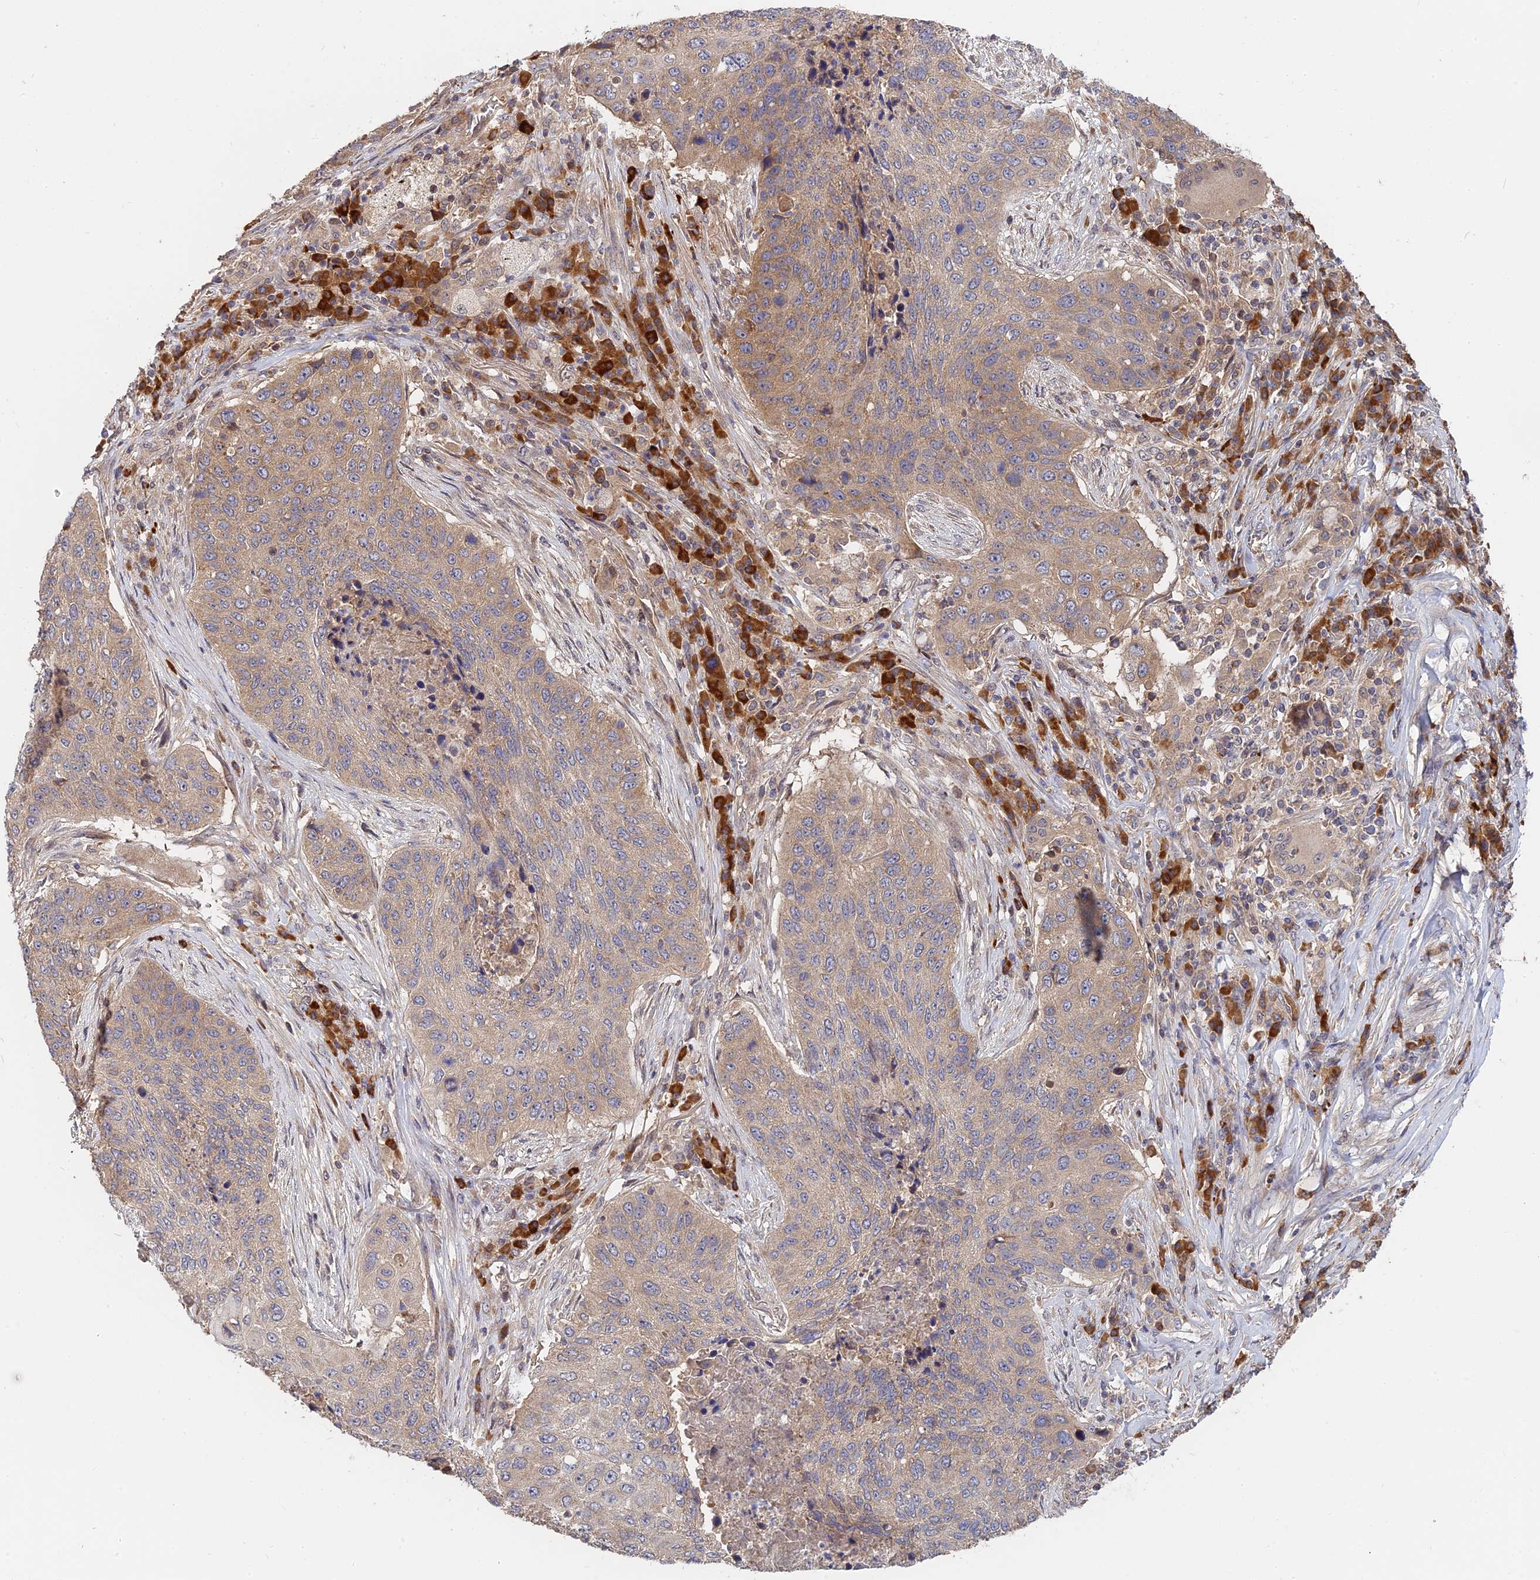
{"staining": {"intensity": "weak", "quantity": "25%-75%", "location": "cytoplasmic/membranous"}, "tissue": "lung cancer", "cell_type": "Tumor cells", "image_type": "cancer", "snomed": [{"axis": "morphology", "description": "Squamous cell carcinoma, NOS"}, {"axis": "topography", "description": "Lung"}], "caption": "A photomicrograph of human squamous cell carcinoma (lung) stained for a protein shows weak cytoplasmic/membranous brown staining in tumor cells.", "gene": "IL21R", "patient": {"sex": "female", "age": 63}}